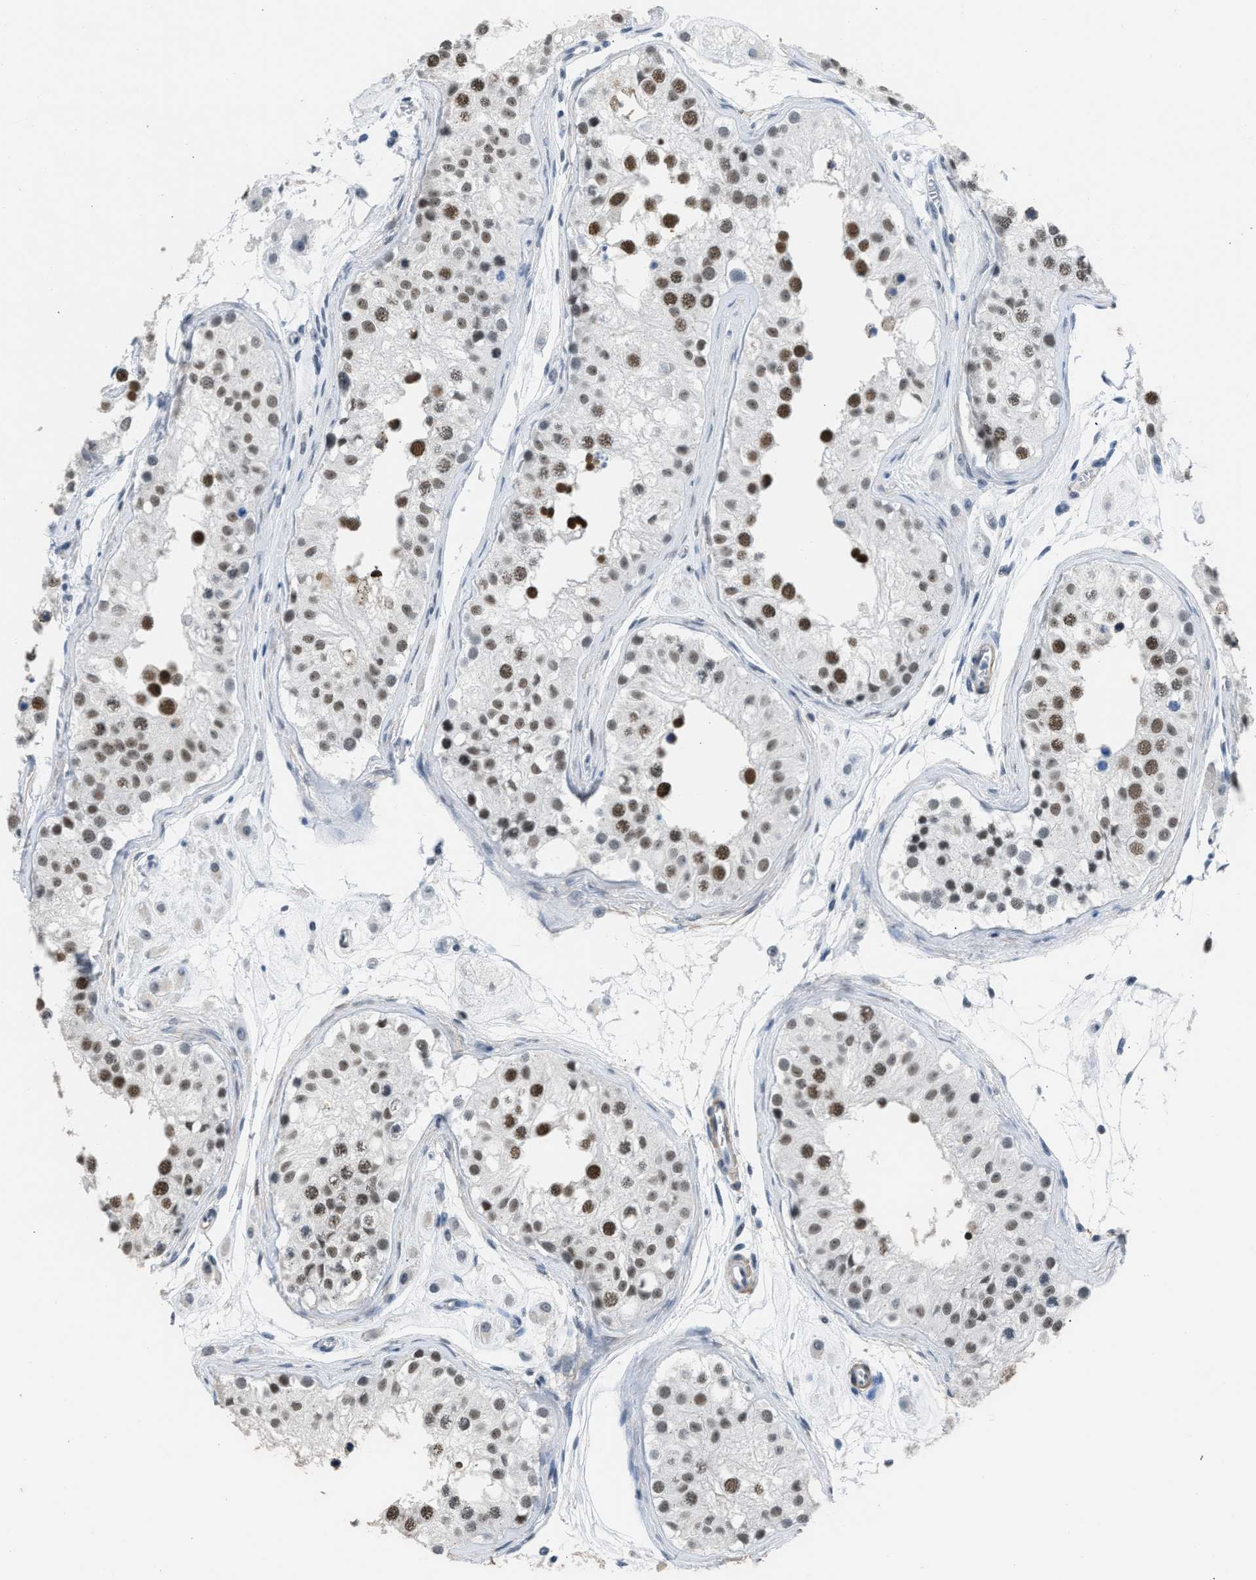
{"staining": {"intensity": "strong", "quantity": ">75%", "location": "nuclear"}, "tissue": "testis", "cell_type": "Cells in seminiferous ducts", "image_type": "normal", "snomed": [{"axis": "morphology", "description": "Normal tissue, NOS"}, {"axis": "morphology", "description": "Adenocarcinoma, metastatic, NOS"}, {"axis": "topography", "description": "Testis"}], "caption": "Immunohistochemistry (DAB) staining of normal human testis displays strong nuclear protein expression in approximately >75% of cells in seminiferous ducts. (DAB = brown stain, brightfield microscopy at high magnification).", "gene": "SCAF4", "patient": {"sex": "male", "age": 26}}